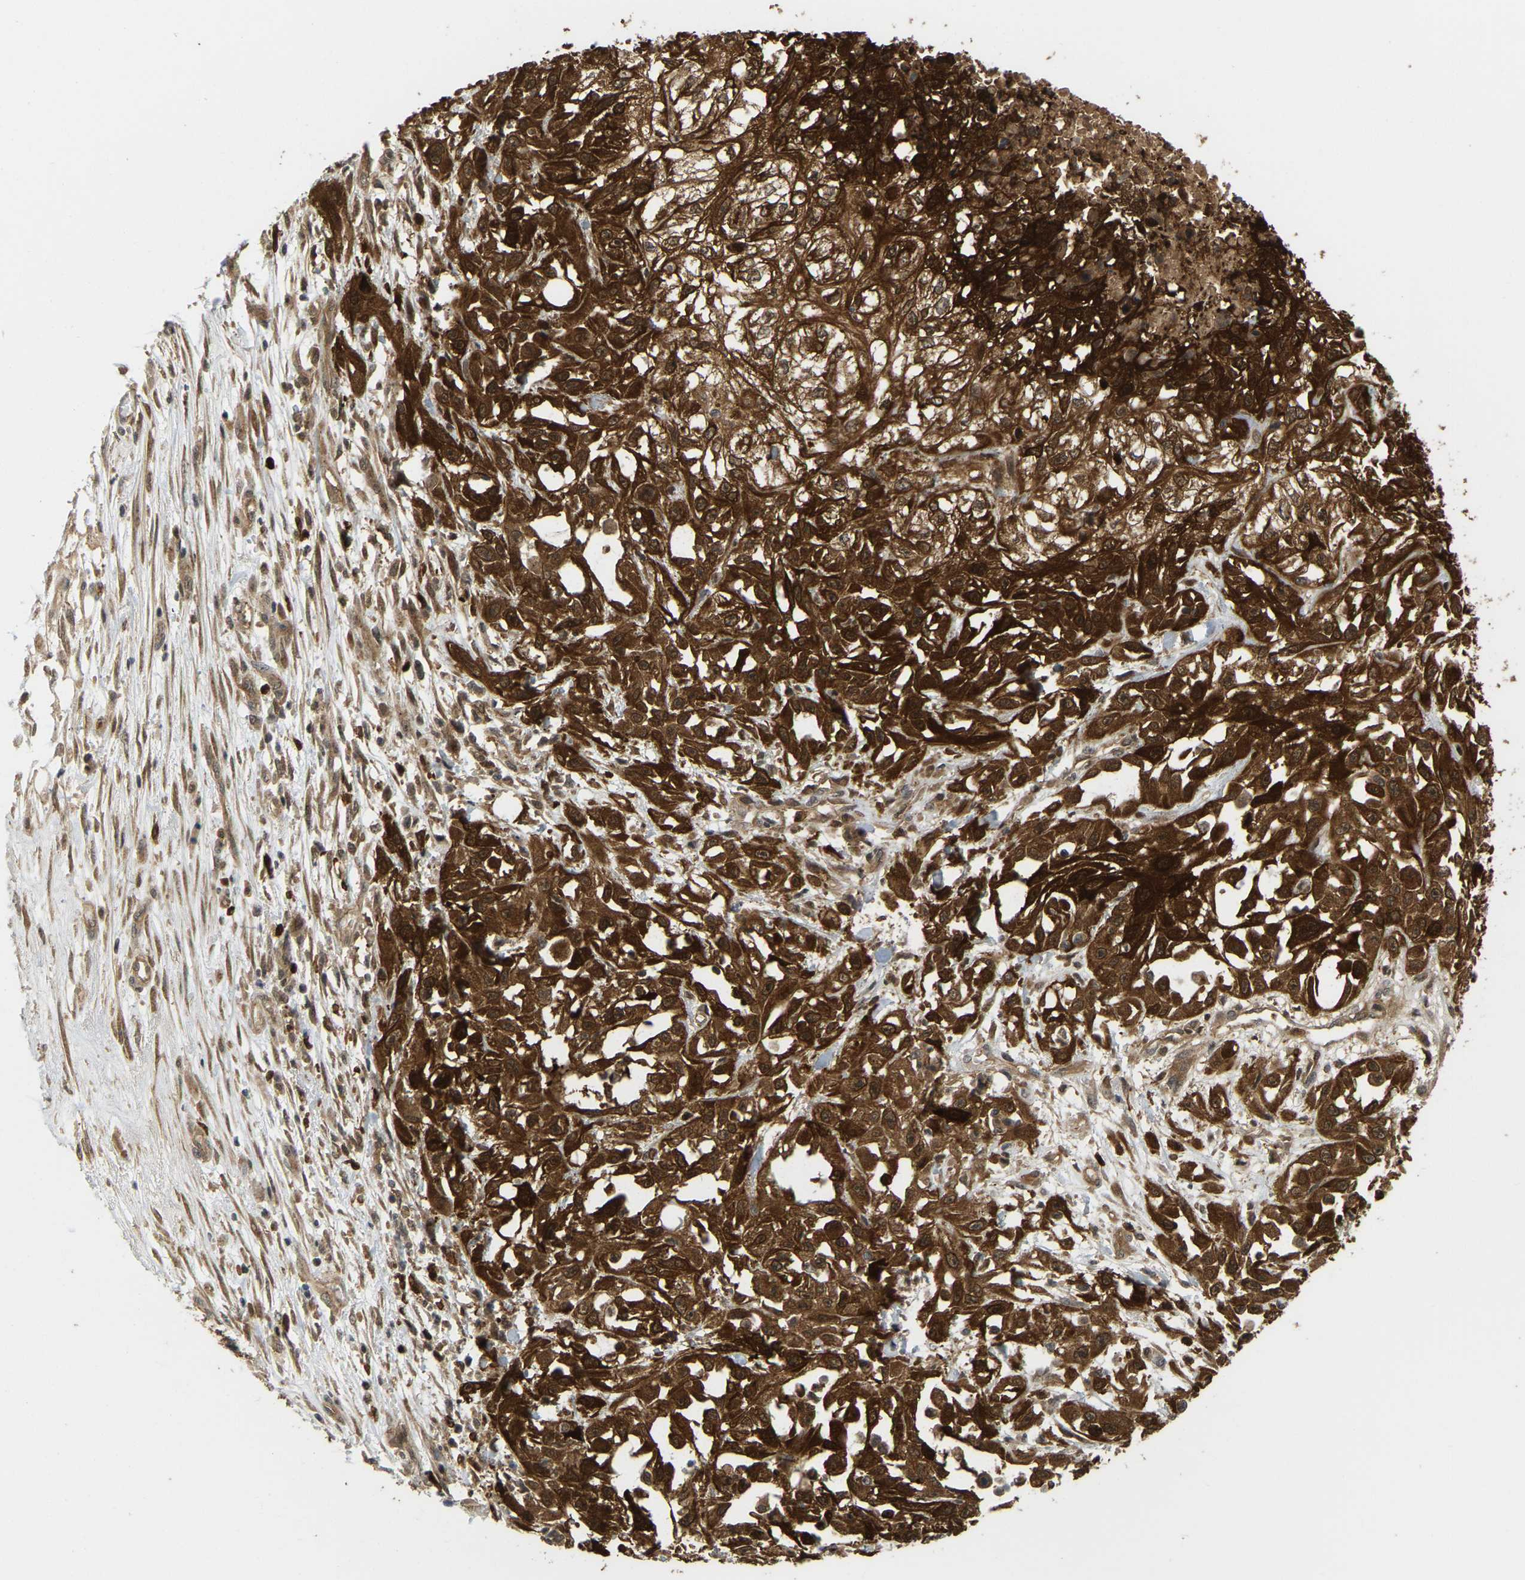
{"staining": {"intensity": "strong", "quantity": ">75%", "location": "cytoplasmic/membranous"}, "tissue": "skin cancer", "cell_type": "Tumor cells", "image_type": "cancer", "snomed": [{"axis": "morphology", "description": "Squamous cell carcinoma, NOS"}, {"axis": "morphology", "description": "Squamous cell carcinoma, metastatic, NOS"}, {"axis": "topography", "description": "Skin"}, {"axis": "topography", "description": "Lymph node"}], "caption": "Immunohistochemical staining of squamous cell carcinoma (skin) exhibits high levels of strong cytoplasmic/membranous protein expression in about >75% of tumor cells.", "gene": "SERPINB5", "patient": {"sex": "male", "age": 75}}